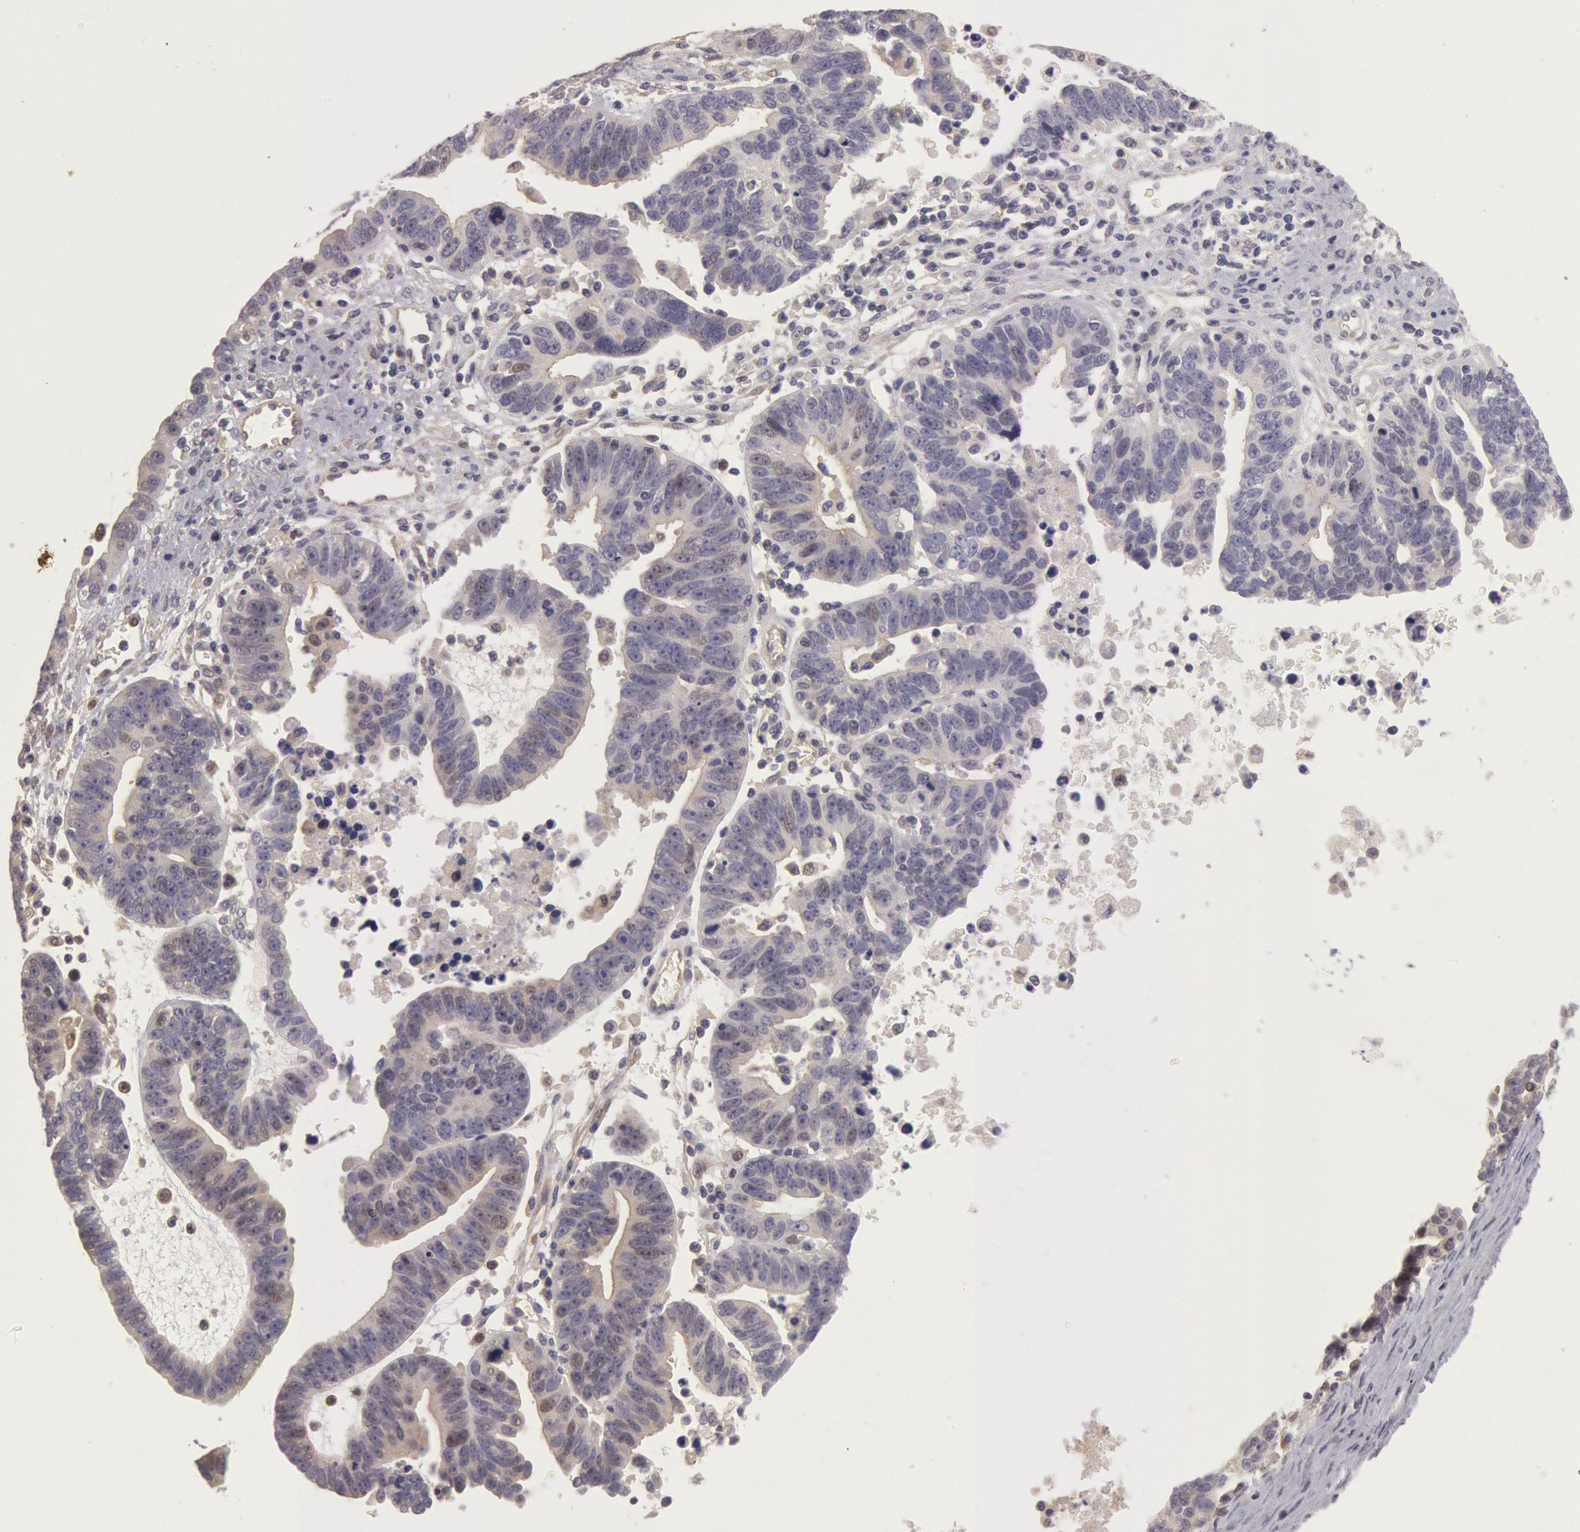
{"staining": {"intensity": "negative", "quantity": "none", "location": "none"}, "tissue": "ovarian cancer", "cell_type": "Tumor cells", "image_type": "cancer", "snomed": [{"axis": "morphology", "description": "Carcinoma, endometroid"}, {"axis": "morphology", "description": "Cystadenocarcinoma, serous, NOS"}, {"axis": "topography", "description": "Ovary"}], "caption": "Immunohistochemistry (IHC) histopathology image of ovarian cancer (endometroid carcinoma) stained for a protein (brown), which reveals no expression in tumor cells. (Brightfield microscopy of DAB immunohistochemistry at high magnification).", "gene": "AMOTL1", "patient": {"sex": "female", "age": 45}}